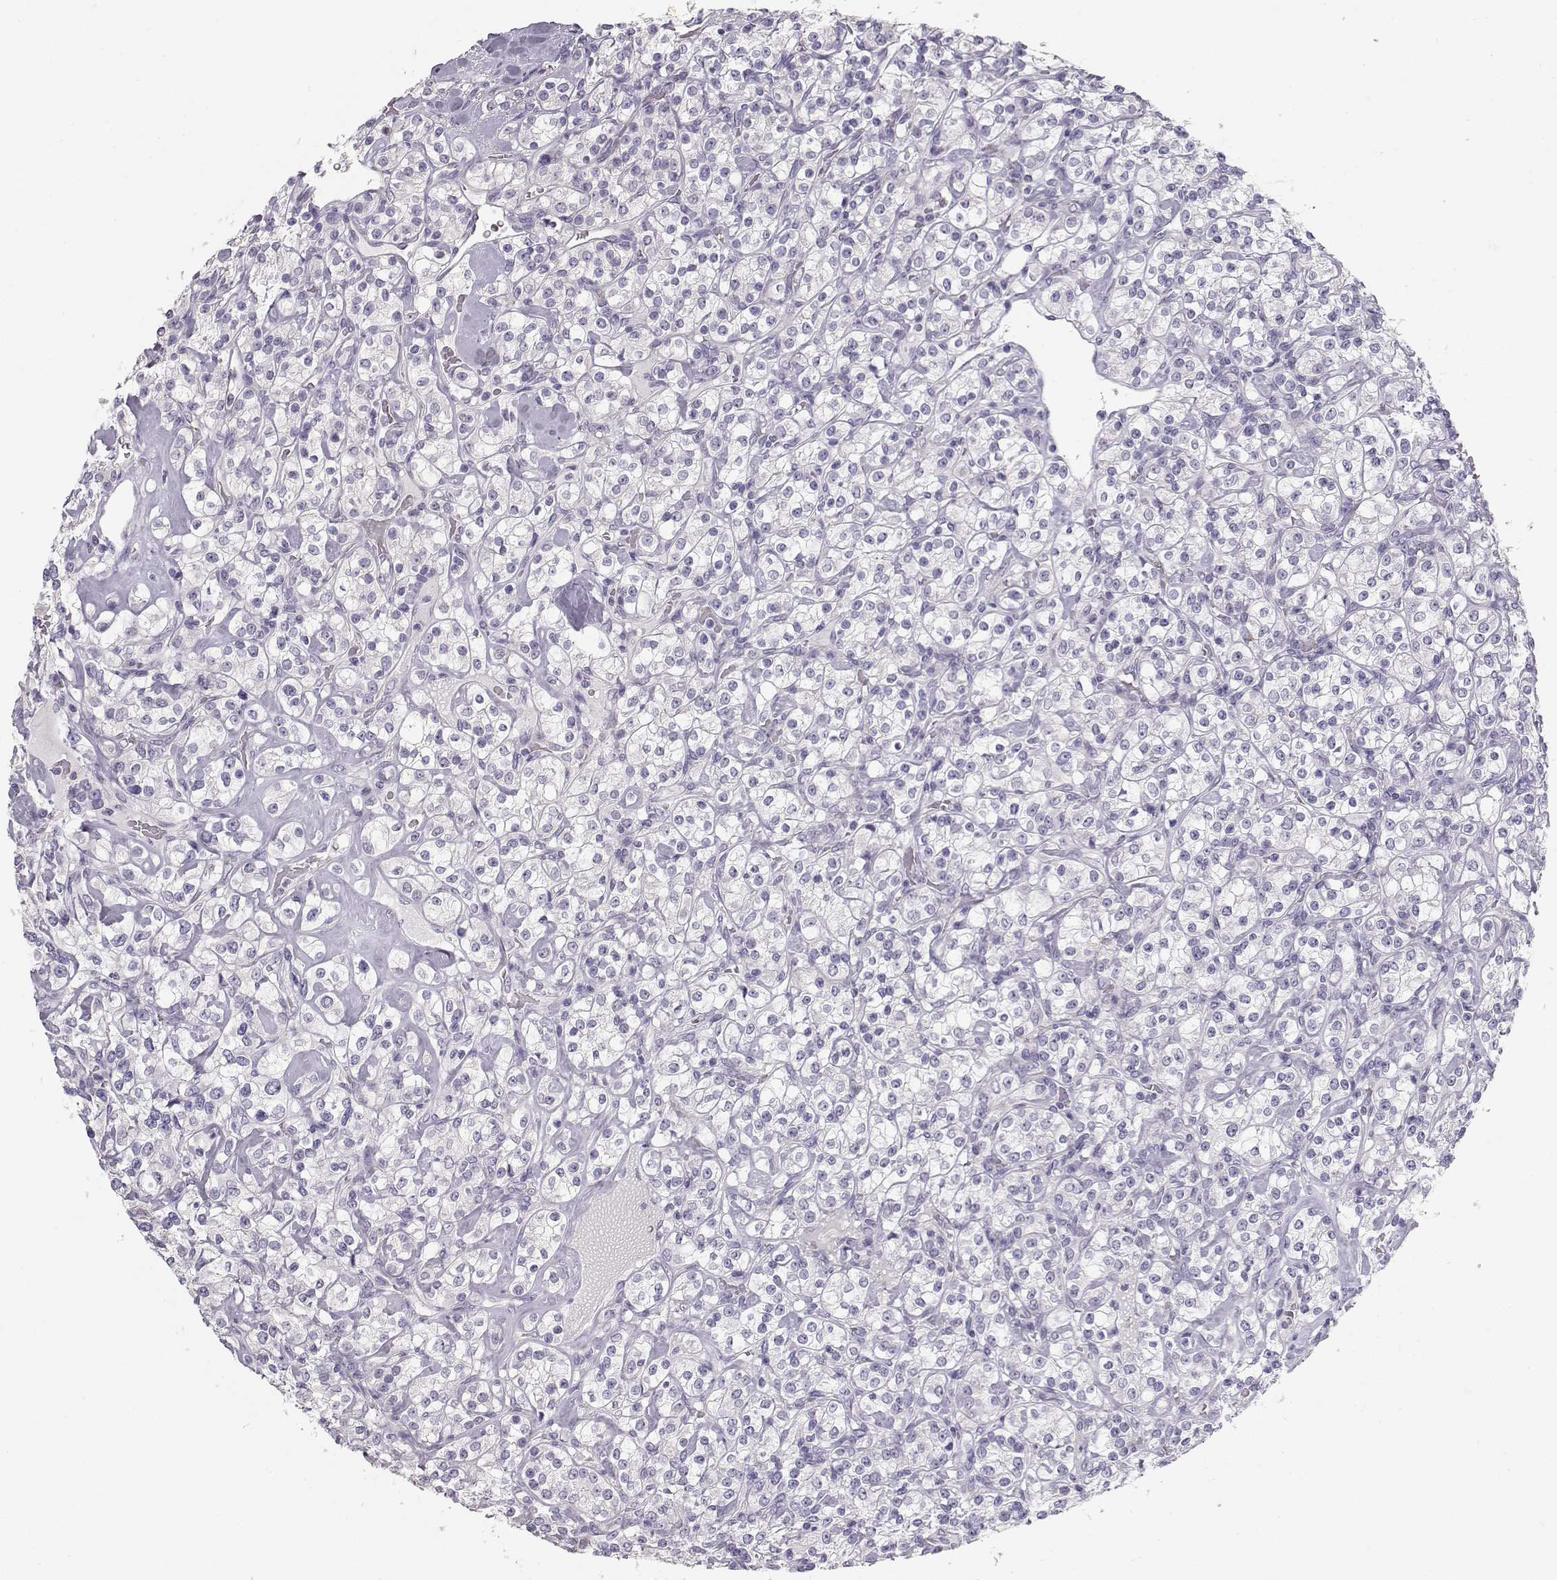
{"staining": {"intensity": "negative", "quantity": "none", "location": "none"}, "tissue": "renal cancer", "cell_type": "Tumor cells", "image_type": "cancer", "snomed": [{"axis": "morphology", "description": "Adenocarcinoma, NOS"}, {"axis": "topography", "description": "Kidney"}], "caption": "IHC photomicrograph of human renal cancer stained for a protein (brown), which exhibits no positivity in tumor cells. (Brightfield microscopy of DAB (3,3'-diaminobenzidine) immunohistochemistry at high magnification).", "gene": "NUTM1", "patient": {"sex": "male", "age": 77}}